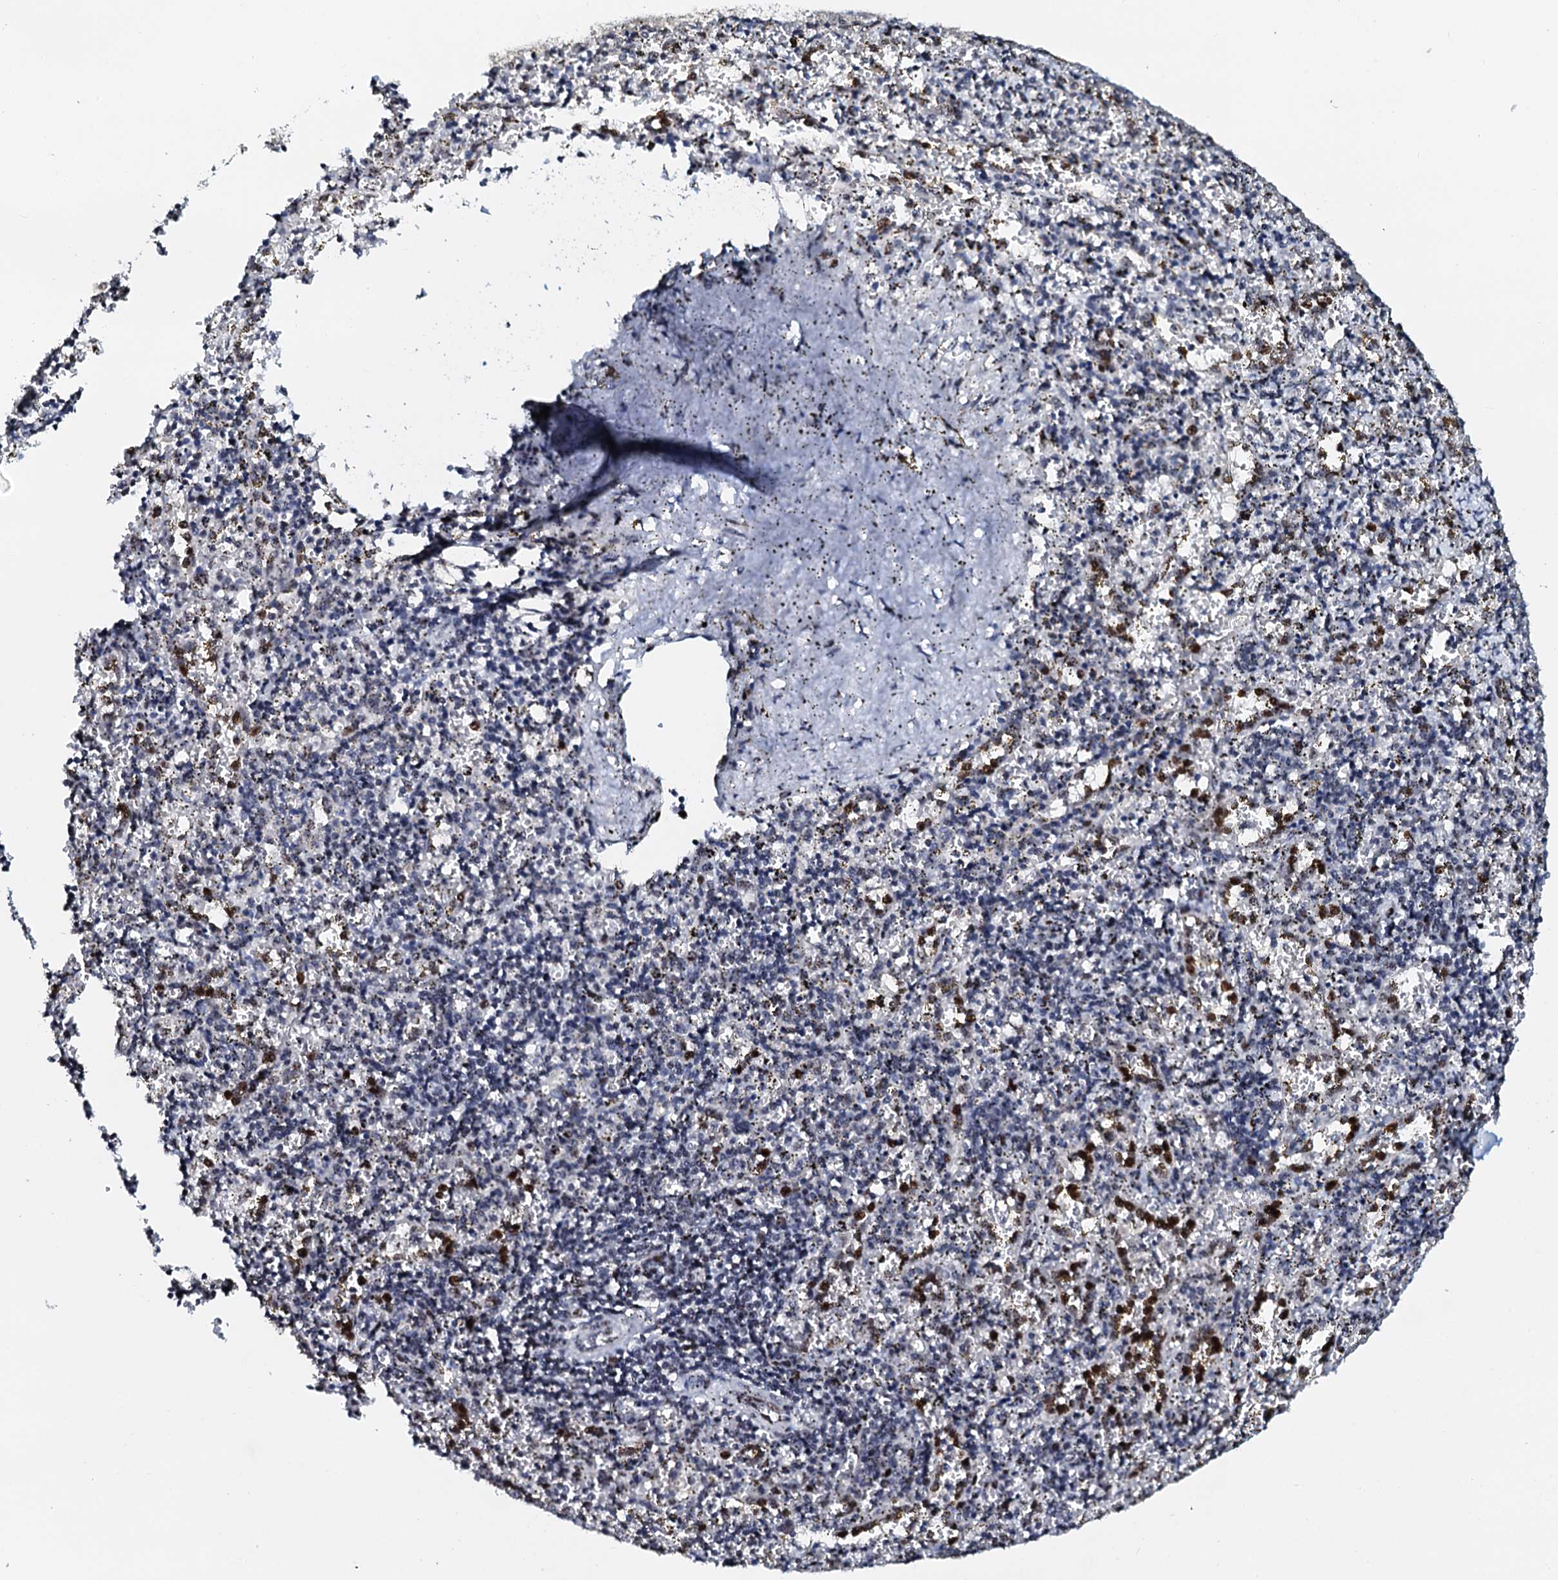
{"staining": {"intensity": "moderate", "quantity": "25%-75%", "location": "nuclear"}, "tissue": "spleen", "cell_type": "Cells in red pulp", "image_type": "normal", "snomed": [{"axis": "morphology", "description": "Normal tissue, NOS"}, {"axis": "topography", "description": "Spleen"}], "caption": "A micrograph of spleen stained for a protein displays moderate nuclear brown staining in cells in red pulp.", "gene": "NEUROG3", "patient": {"sex": "male", "age": 11}}